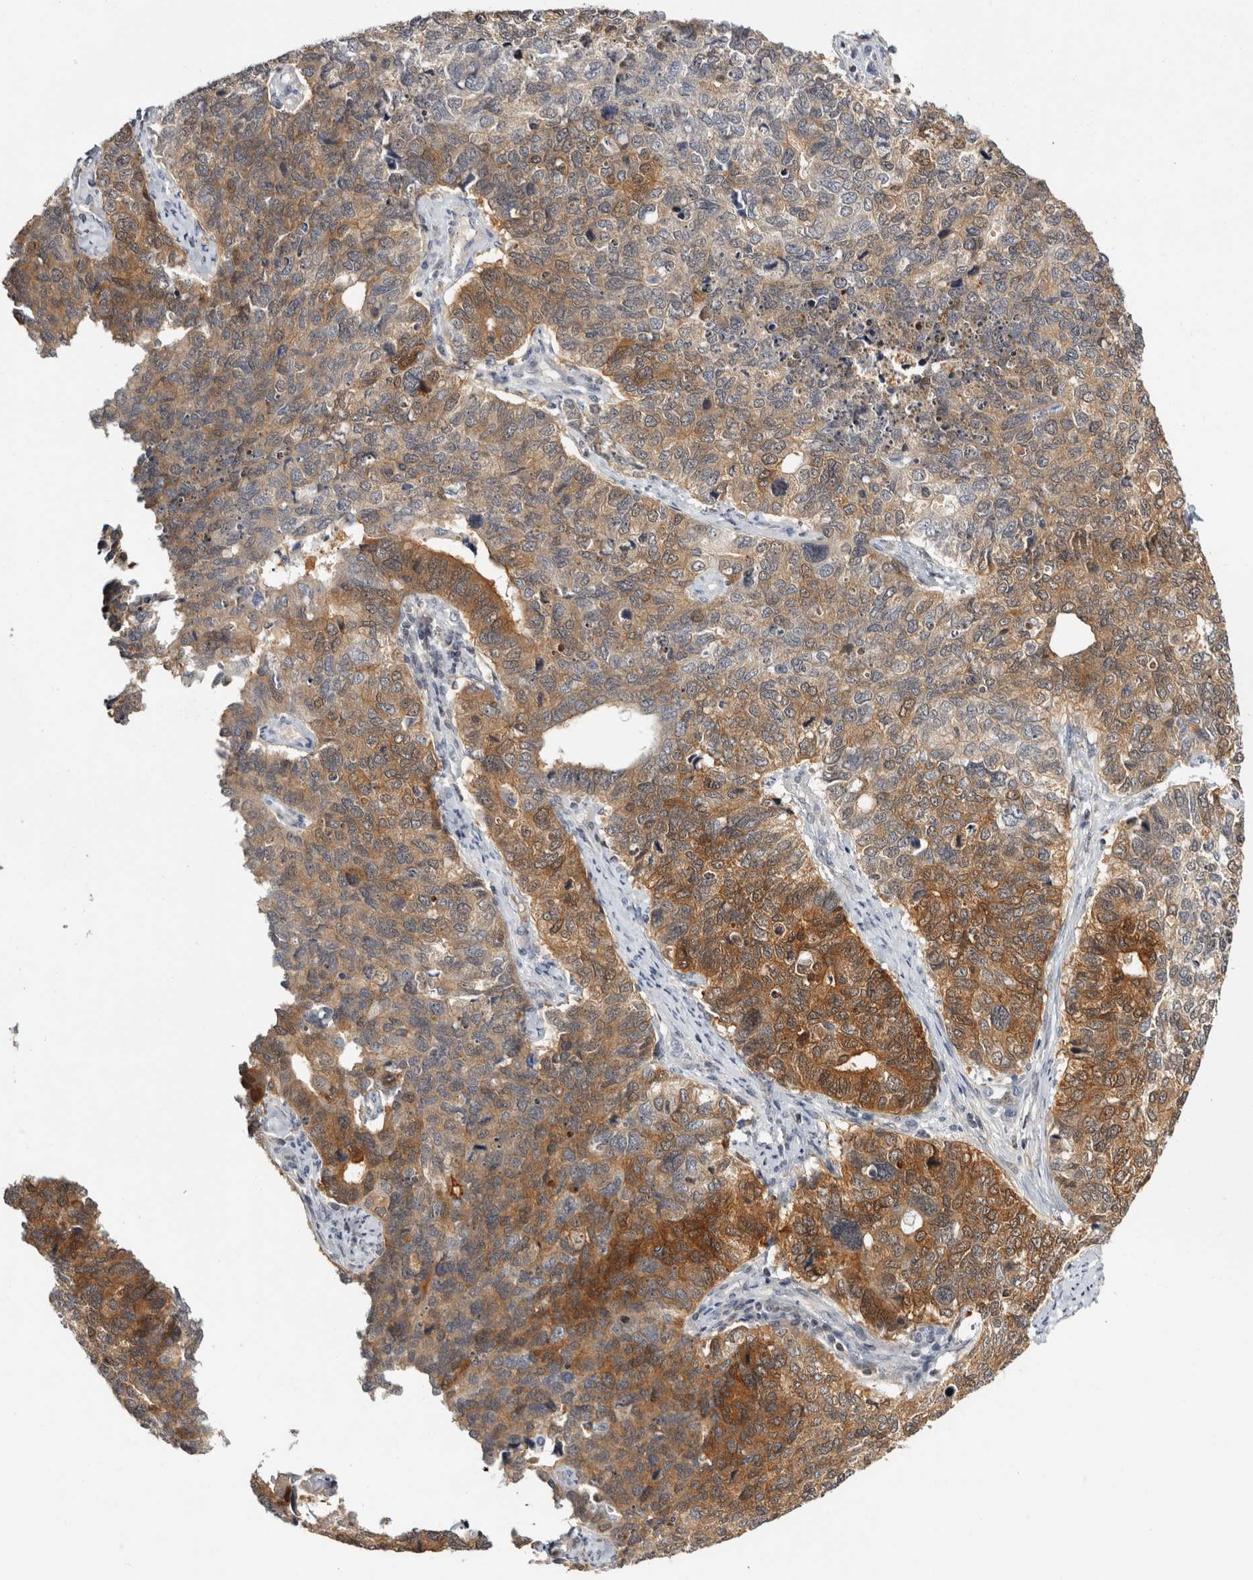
{"staining": {"intensity": "moderate", "quantity": "25%-75%", "location": "cytoplasmic/membranous"}, "tissue": "cervical cancer", "cell_type": "Tumor cells", "image_type": "cancer", "snomed": [{"axis": "morphology", "description": "Squamous cell carcinoma, NOS"}, {"axis": "topography", "description": "Cervix"}], "caption": "IHC image of human cervical cancer stained for a protein (brown), which exhibits medium levels of moderate cytoplasmic/membranous expression in about 25%-75% of tumor cells.", "gene": "ACAT2", "patient": {"sex": "female", "age": 63}}